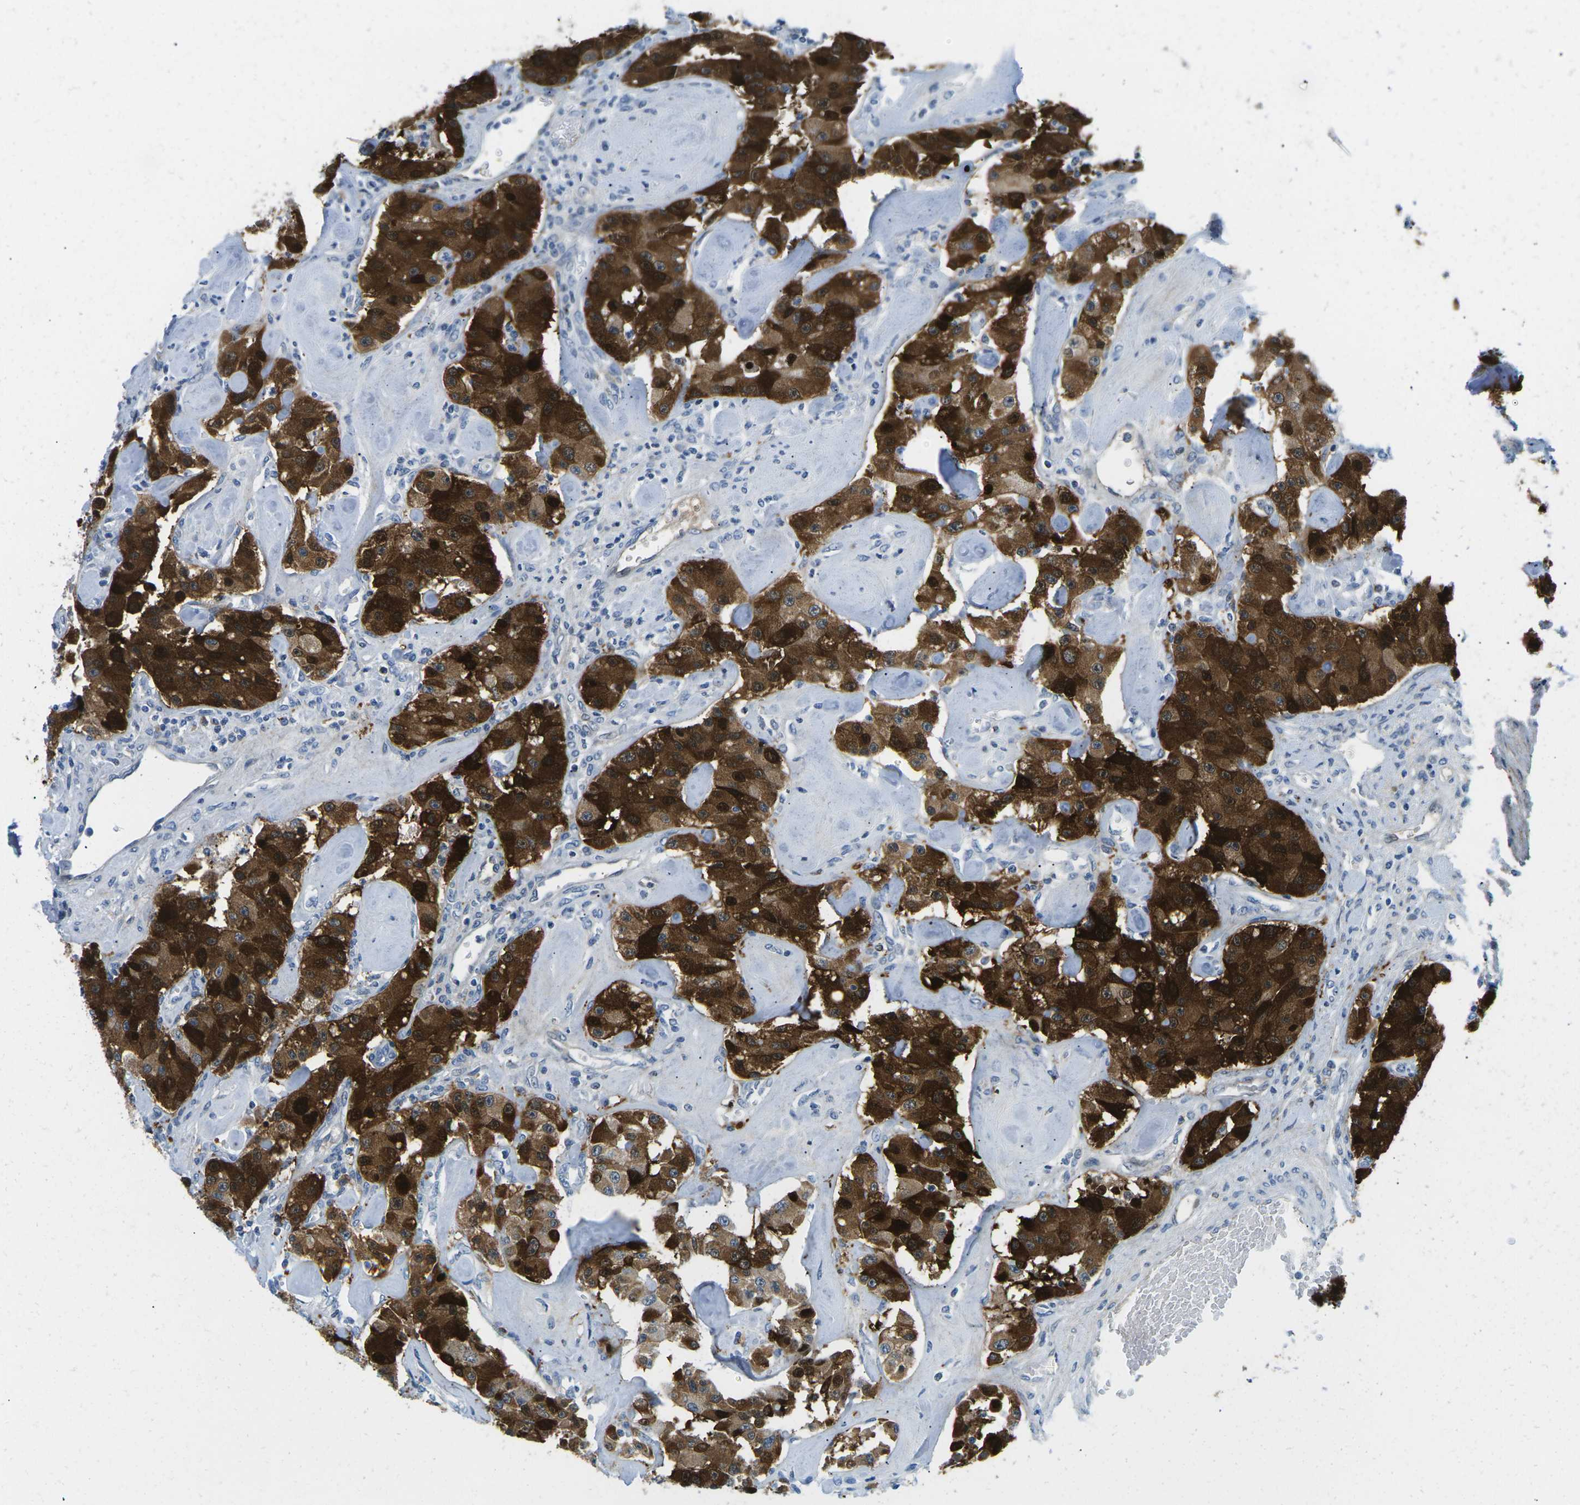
{"staining": {"intensity": "strong", "quantity": ">75%", "location": "cytoplasmic/membranous"}, "tissue": "carcinoid", "cell_type": "Tumor cells", "image_type": "cancer", "snomed": [{"axis": "morphology", "description": "Carcinoid, malignant, NOS"}, {"axis": "topography", "description": "Pancreas"}], "caption": "Human malignant carcinoid stained with a protein marker reveals strong staining in tumor cells.", "gene": "CFB", "patient": {"sex": "male", "age": 41}}